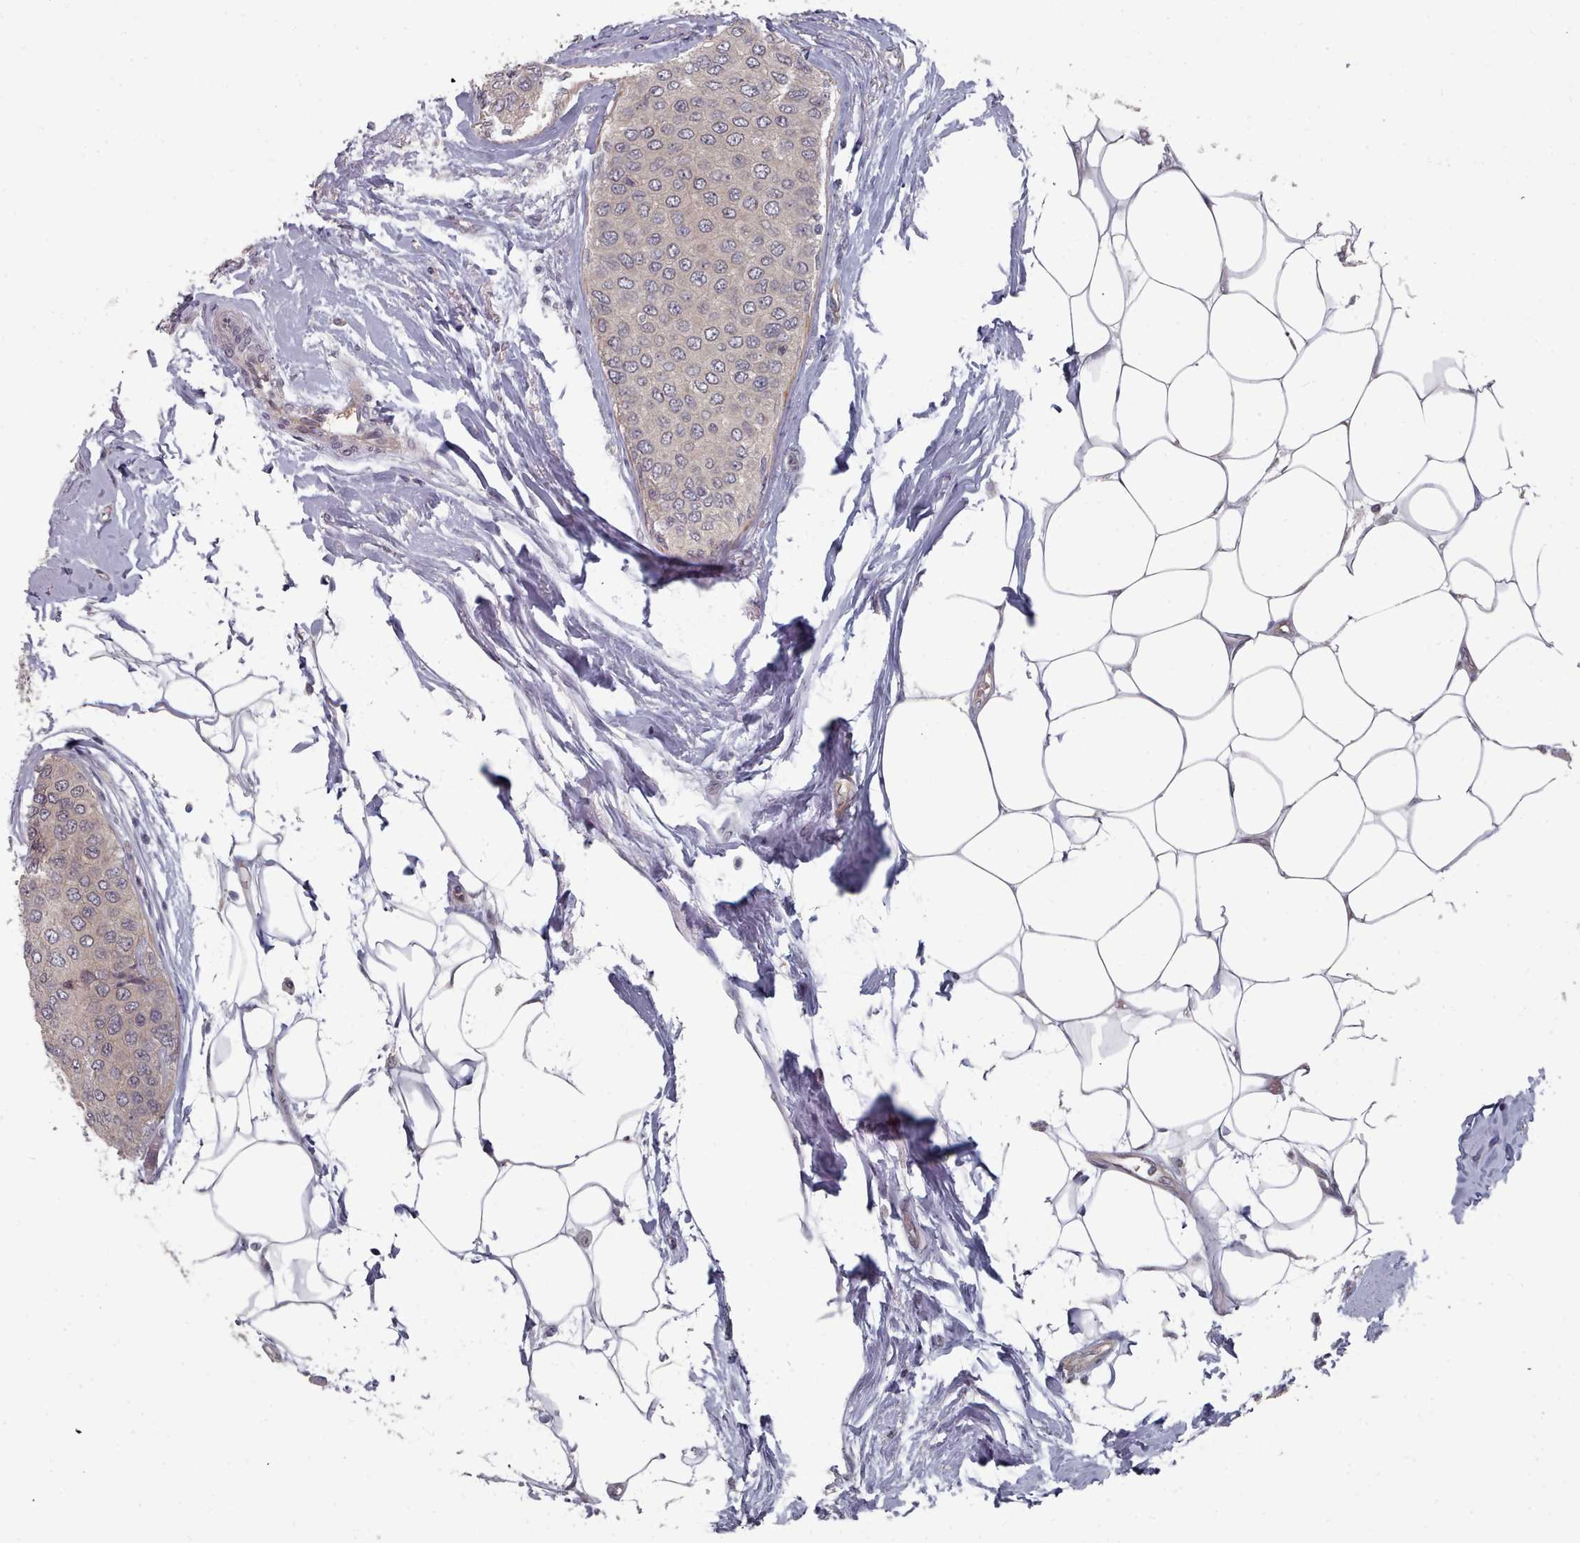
{"staining": {"intensity": "negative", "quantity": "none", "location": "none"}, "tissue": "breast cancer", "cell_type": "Tumor cells", "image_type": "cancer", "snomed": [{"axis": "morphology", "description": "Duct carcinoma"}, {"axis": "topography", "description": "Breast"}], "caption": "A micrograph of human breast cancer (intraductal carcinoma) is negative for staining in tumor cells.", "gene": "HYAL3", "patient": {"sex": "female", "age": 72}}